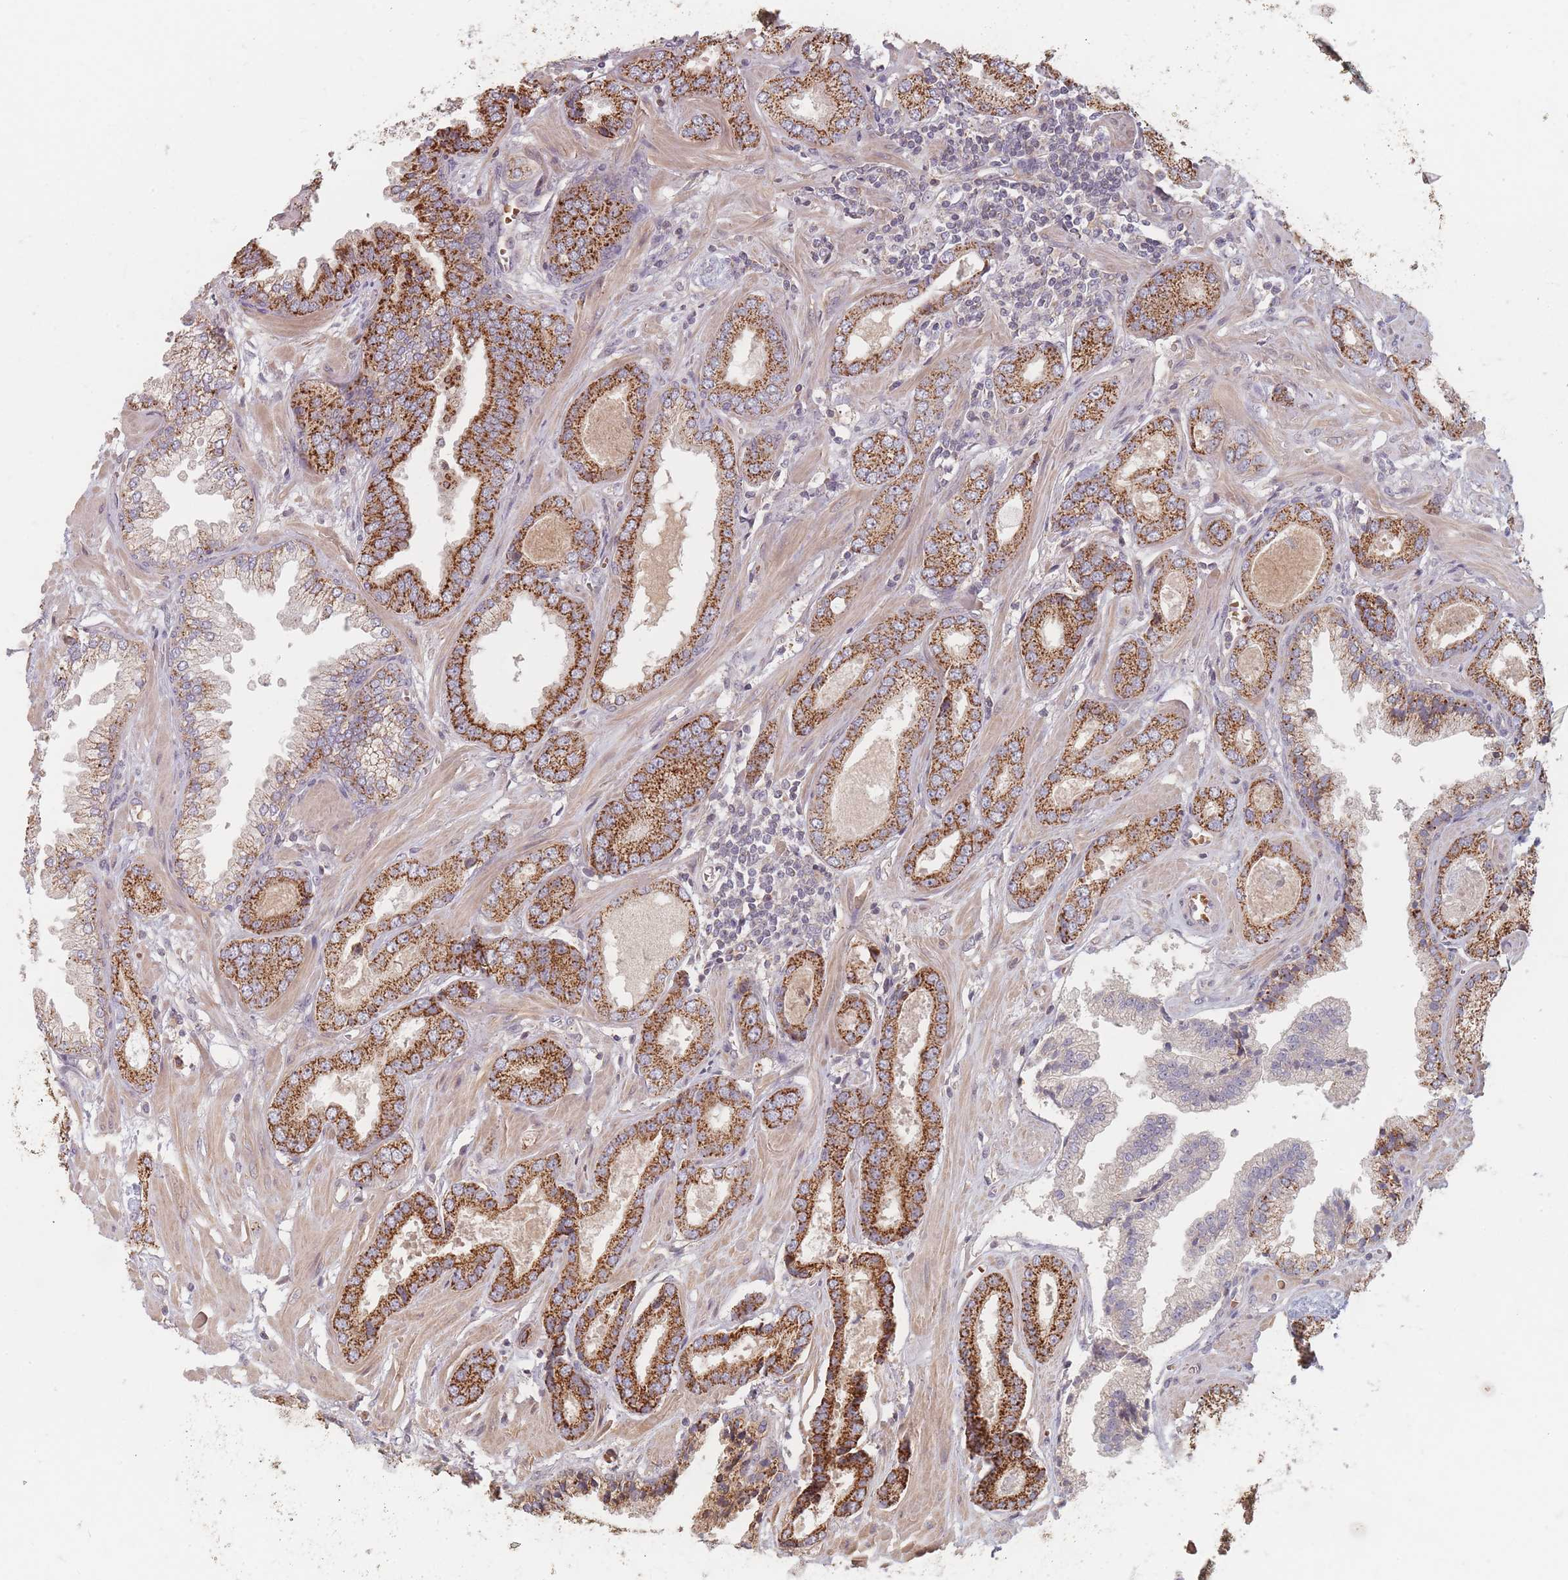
{"staining": {"intensity": "strong", "quantity": ">75%", "location": "cytoplasmic/membranous"}, "tissue": "prostate cancer", "cell_type": "Tumor cells", "image_type": "cancer", "snomed": [{"axis": "morphology", "description": "Adenocarcinoma, Low grade"}, {"axis": "topography", "description": "Prostate"}], "caption": "Human prostate adenocarcinoma (low-grade) stained for a protein (brown) shows strong cytoplasmic/membranous positive expression in approximately >75% of tumor cells.", "gene": "OR2M4", "patient": {"sex": "male", "age": 60}}